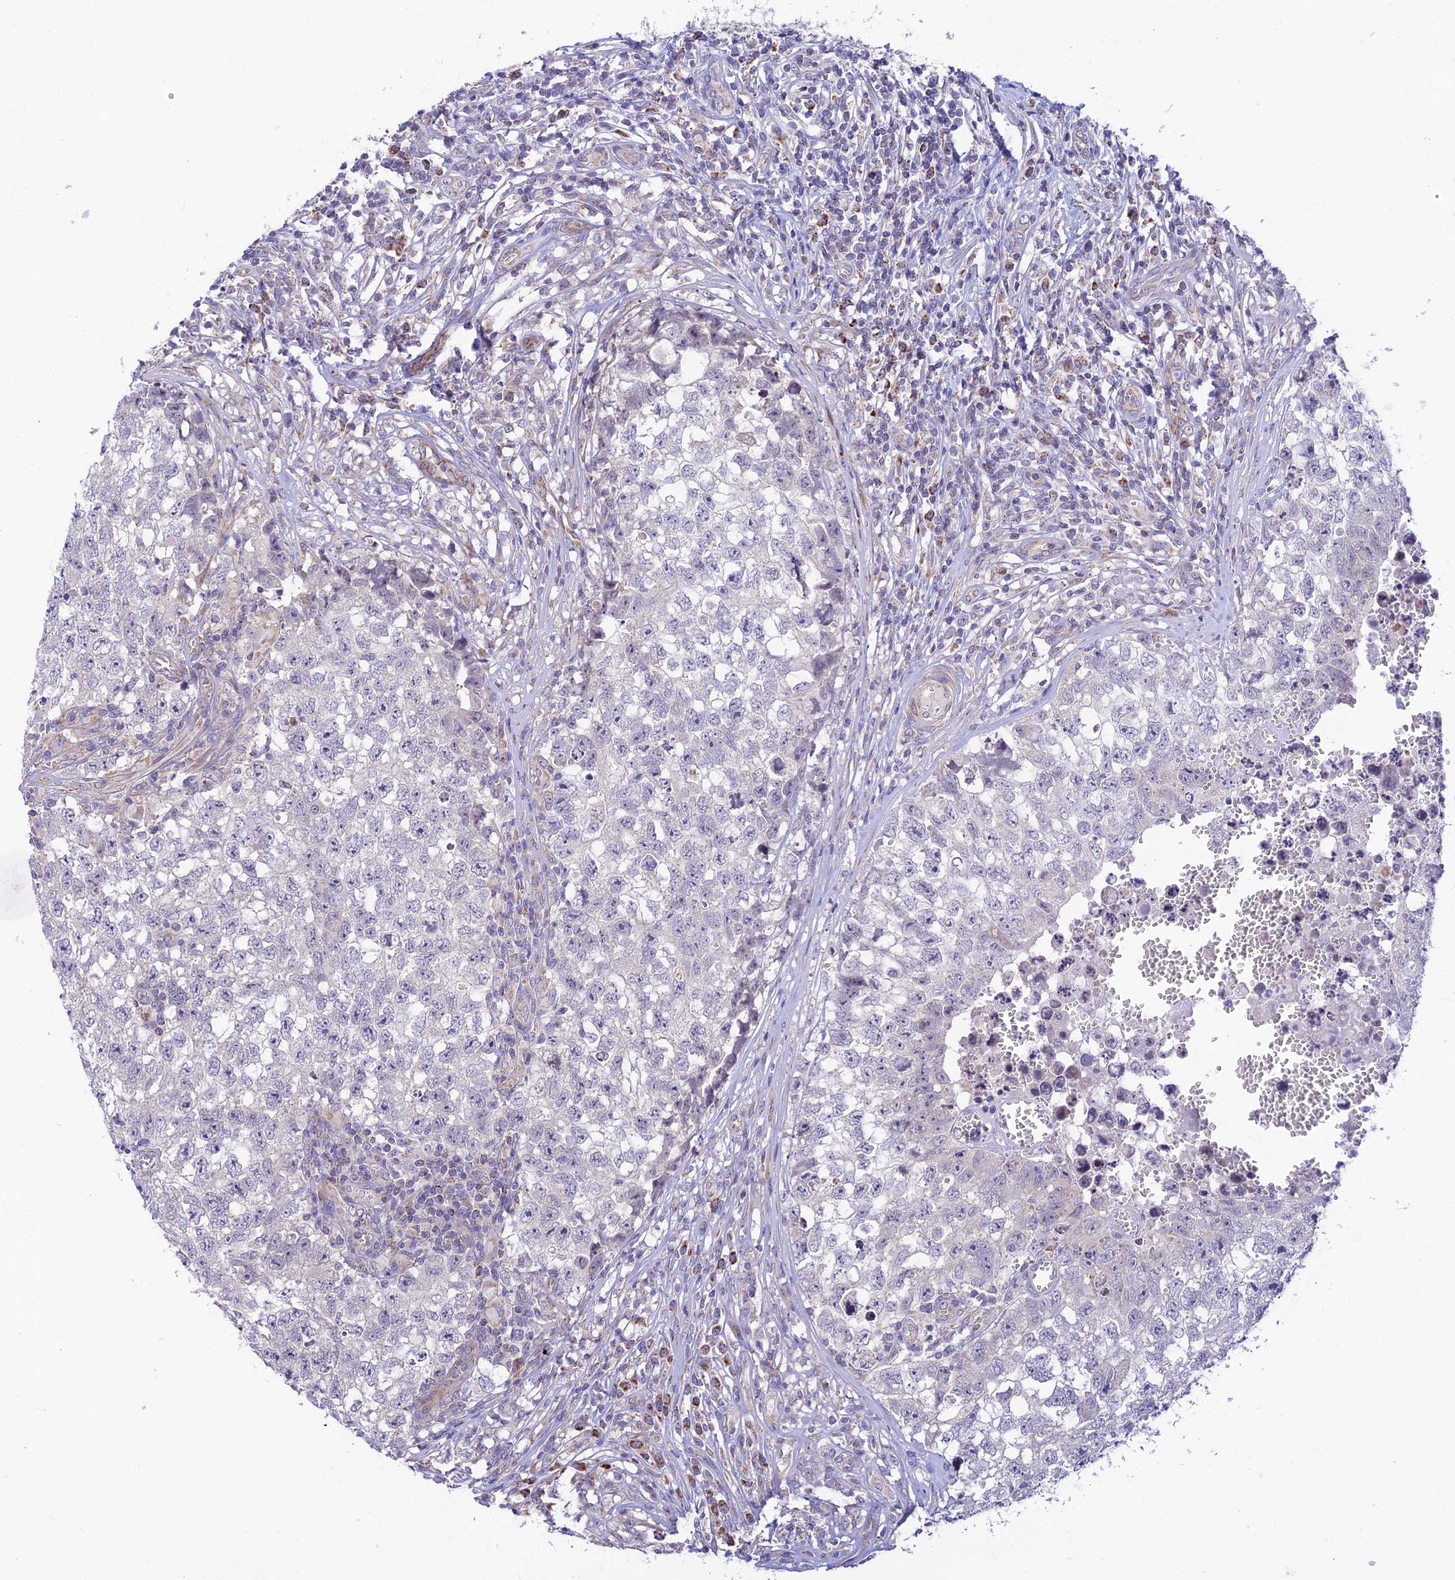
{"staining": {"intensity": "negative", "quantity": "none", "location": "none"}, "tissue": "testis cancer", "cell_type": "Tumor cells", "image_type": "cancer", "snomed": [{"axis": "morphology", "description": "Seminoma, NOS"}, {"axis": "morphology", "description": "Carcinoma, Embryonal, NOS"}, {"axis": "topography", "description": "Testis"}], "caption": "High magnification brightfield microscopy of seminoma (testis) stained with DAB (3,3'-diaminobenzidine) (brown) and counterstained with hematoxylin (blue): tumor cells show no significant positivity.", "gene": "FAM186B", "patient": {"sex": "male", "age": 29}}